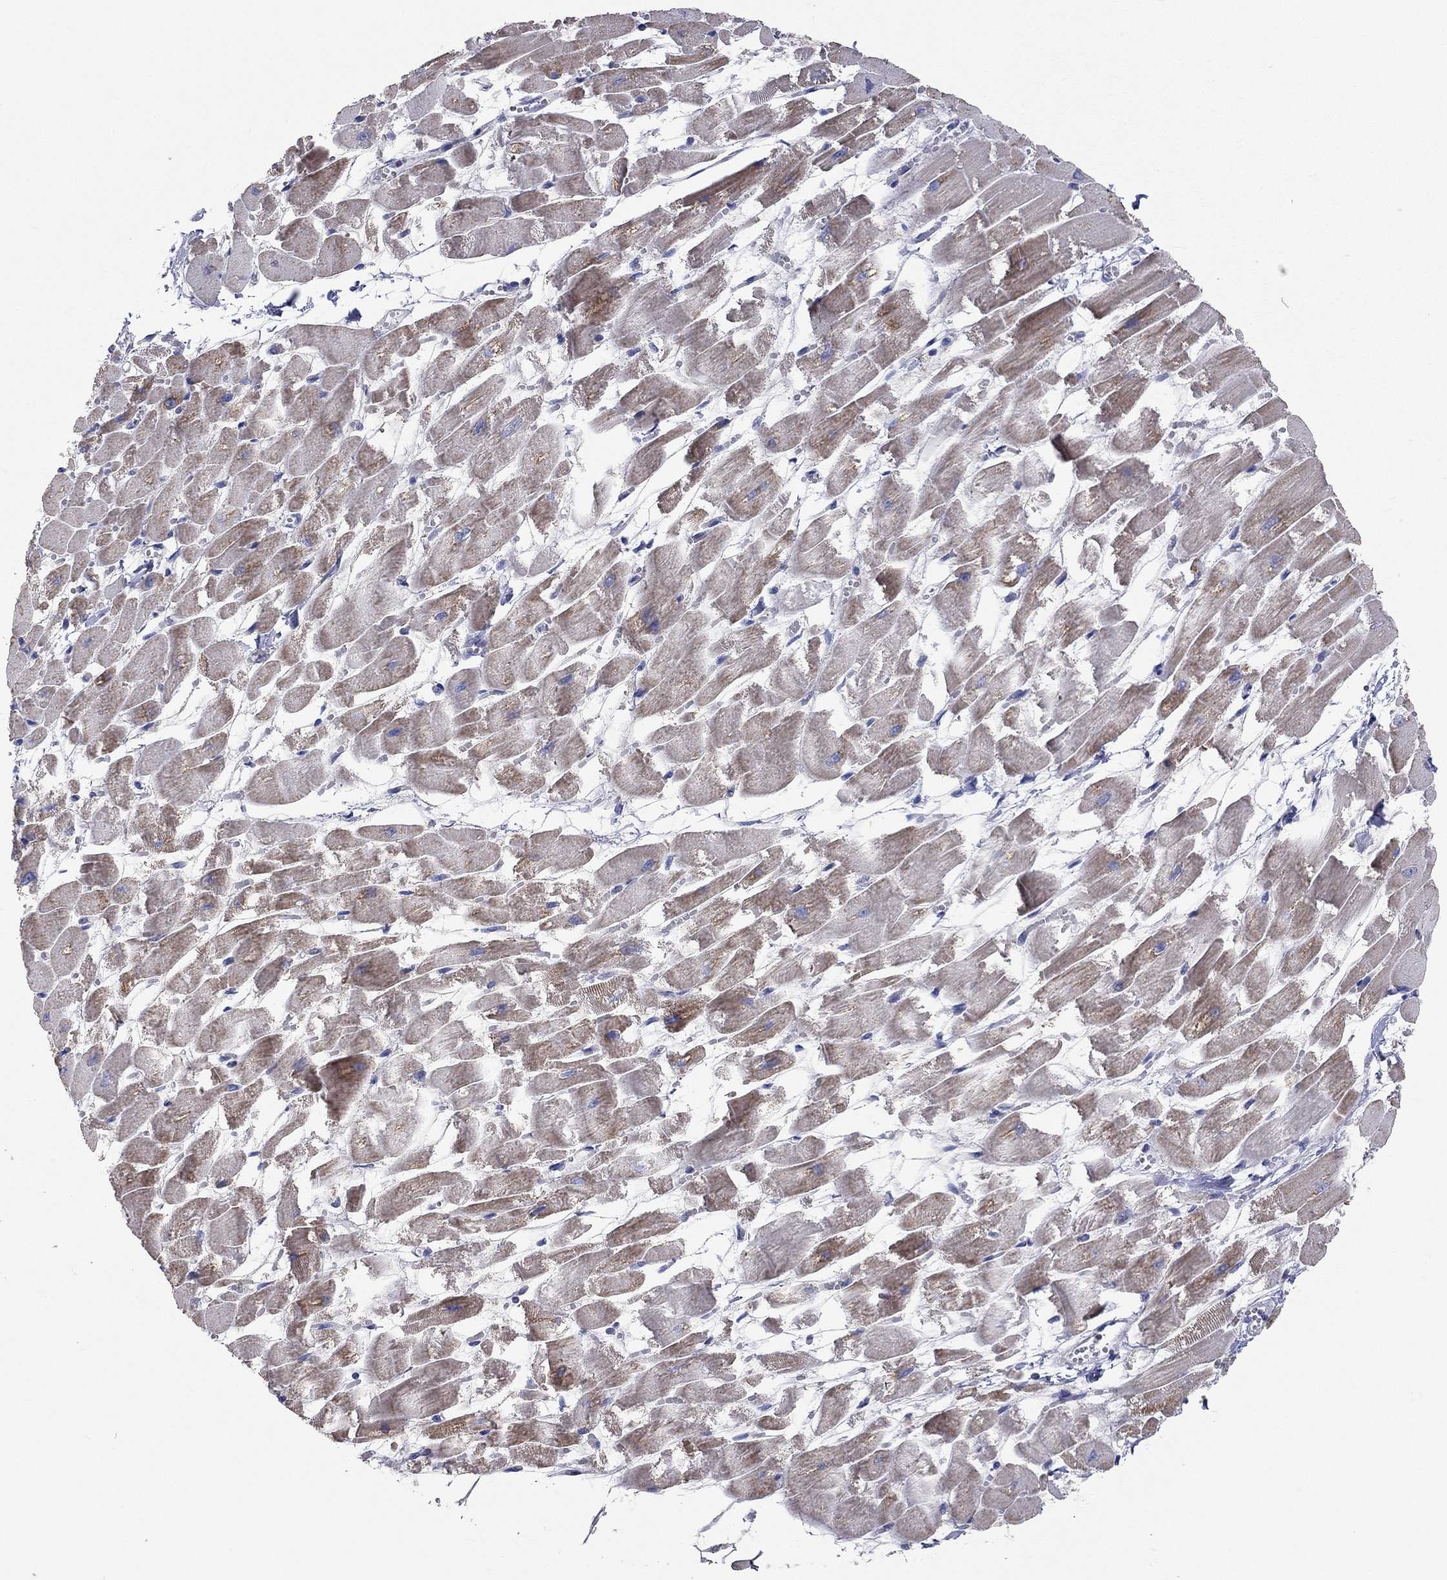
{"staining": {"intensity": "moderate", "quantity": "25%-75%", "location": "cytoplasmic/membranous"}, "tissue": "heart muscle", "cell_type": "Cardiomyocytes", "image_type": "normal", "snomed": [{"axis": "morphology", "description": "Normal tissue, NOS"}, {"axis": "topography", "description": "Heart"}], "caption": "Protein staining reveals moderate cytoplasmic/membranous positivity in approximately 25%-75% of cardiomyocytes in normal heart muscle.", "gene": "RCAN1", "patient": {"sex": "female", "age": 52}}